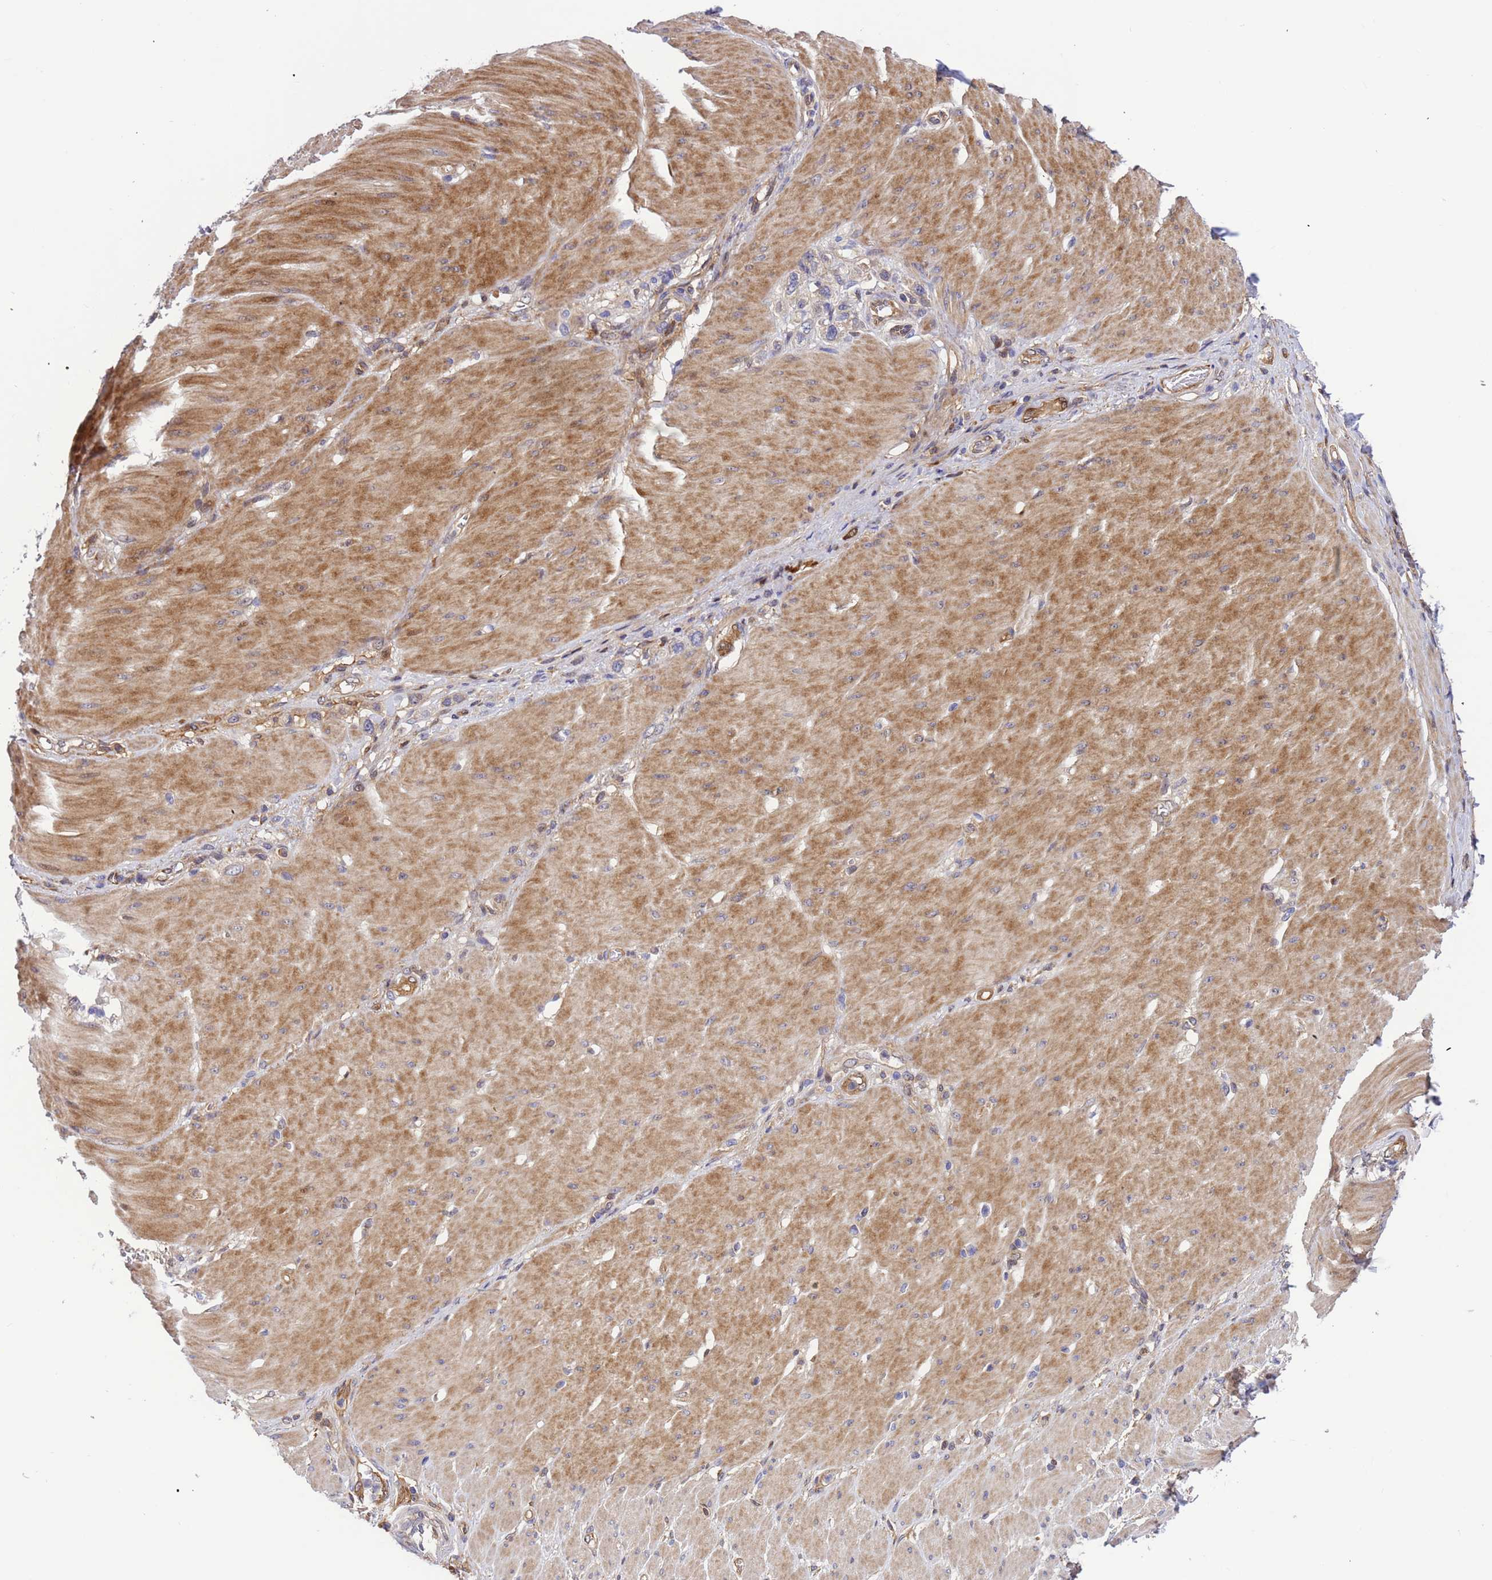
{"staining": {"intensity": "negative", "quantity": "none", "location": "none"}, "tissue": "stomach cancer", "cell_type": "Tumor cells", "image_type": "cancer", "snomed": [{"axis": "morphology", "description": "Normal tissue, NOS"}, {"axis": "morphology", "description": "Adenocarcinoma, NOS"}, {"axis": "topography", "description": "Stomach, upper"}, {"axis": "topography", "description": "Stomach"}], "caption": "Histopathology image shows no protein expression in tumor cells of stomach adenocarcinoma tissue.", "gene": "FOXRED1", "patient": {"sex": "female", "age": 65}}